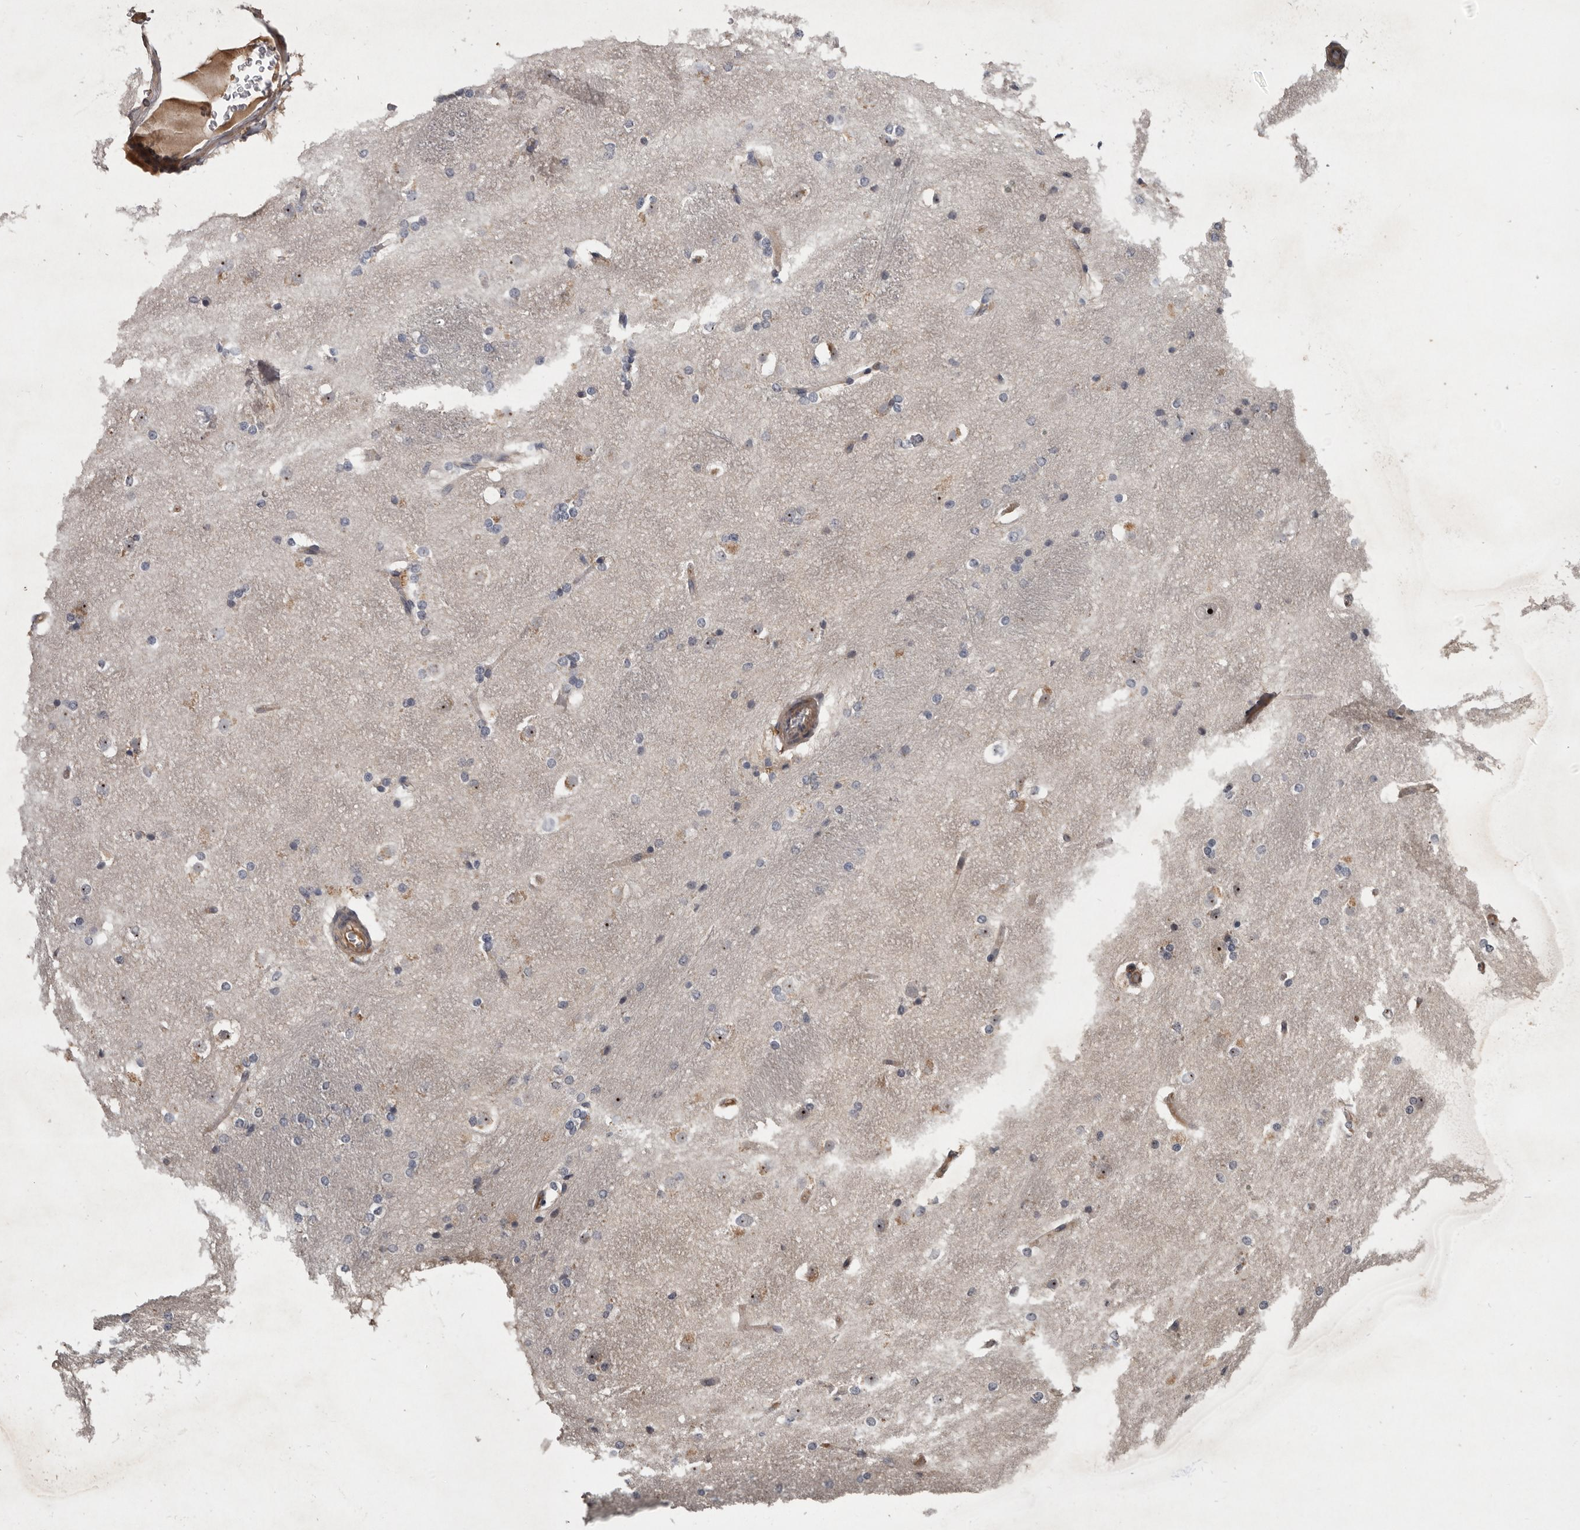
{"staining": {"intensity": "negative", "quantity": "none", "location": "none"}, "tissue": "caudate", "cell_type": "Glial cells", "image_type": "normal", "snomed": [{"axis": "morphology", "description": "Normal tissue, NOS"}, {"axis": "topography", "description": "Lateral ventricle wall"}], "caption": "DAB immunohistochemical staining of normal human caudate demonstrates no significant staining in glial cells. (Brightfield microscopy of DAB immunohistochemistry at high magnification).", "gene": "TTC39A", "patient": {"sex": "female", "age": 19}}